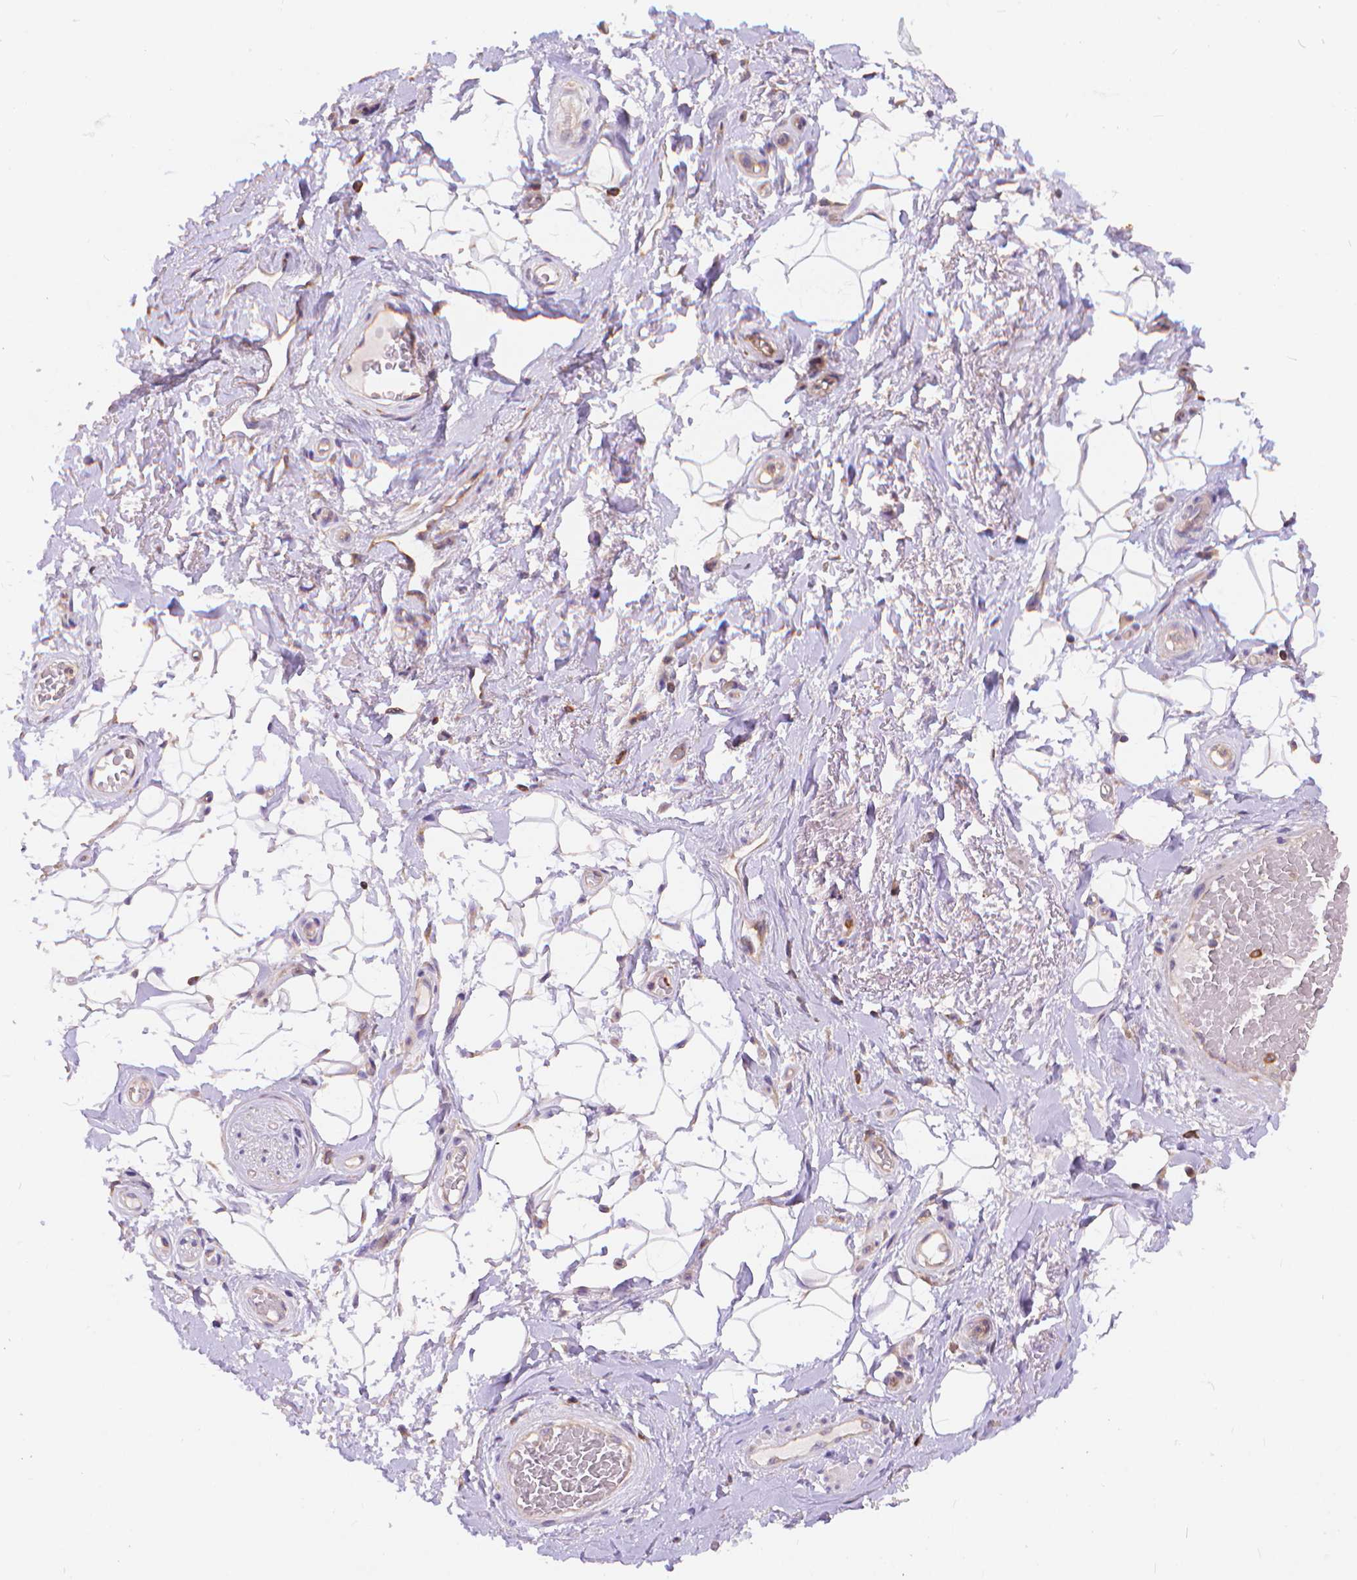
{"staining": {"intensity": "weak", "quantity": ">75%", "location": "cytoplasmic/membranous"}, "tissue": "adipose tissue", "cell_type": "Adipocytes", "image_type": "normal", "snomed": [{"axis": "morphology", "description": "Normal tissue, NOS"}, {"axis": "topography", "description": "Anal"}, {"axis": "topography", "description": "Peripheral nerve tissue"}], "caption": "Weak cytoplasmic/membranous protein staining is present in about >75% of adipocytes in adipose tissue.", "gene": "ARAP1", "patient": {"sex": "male", "age": 53}}